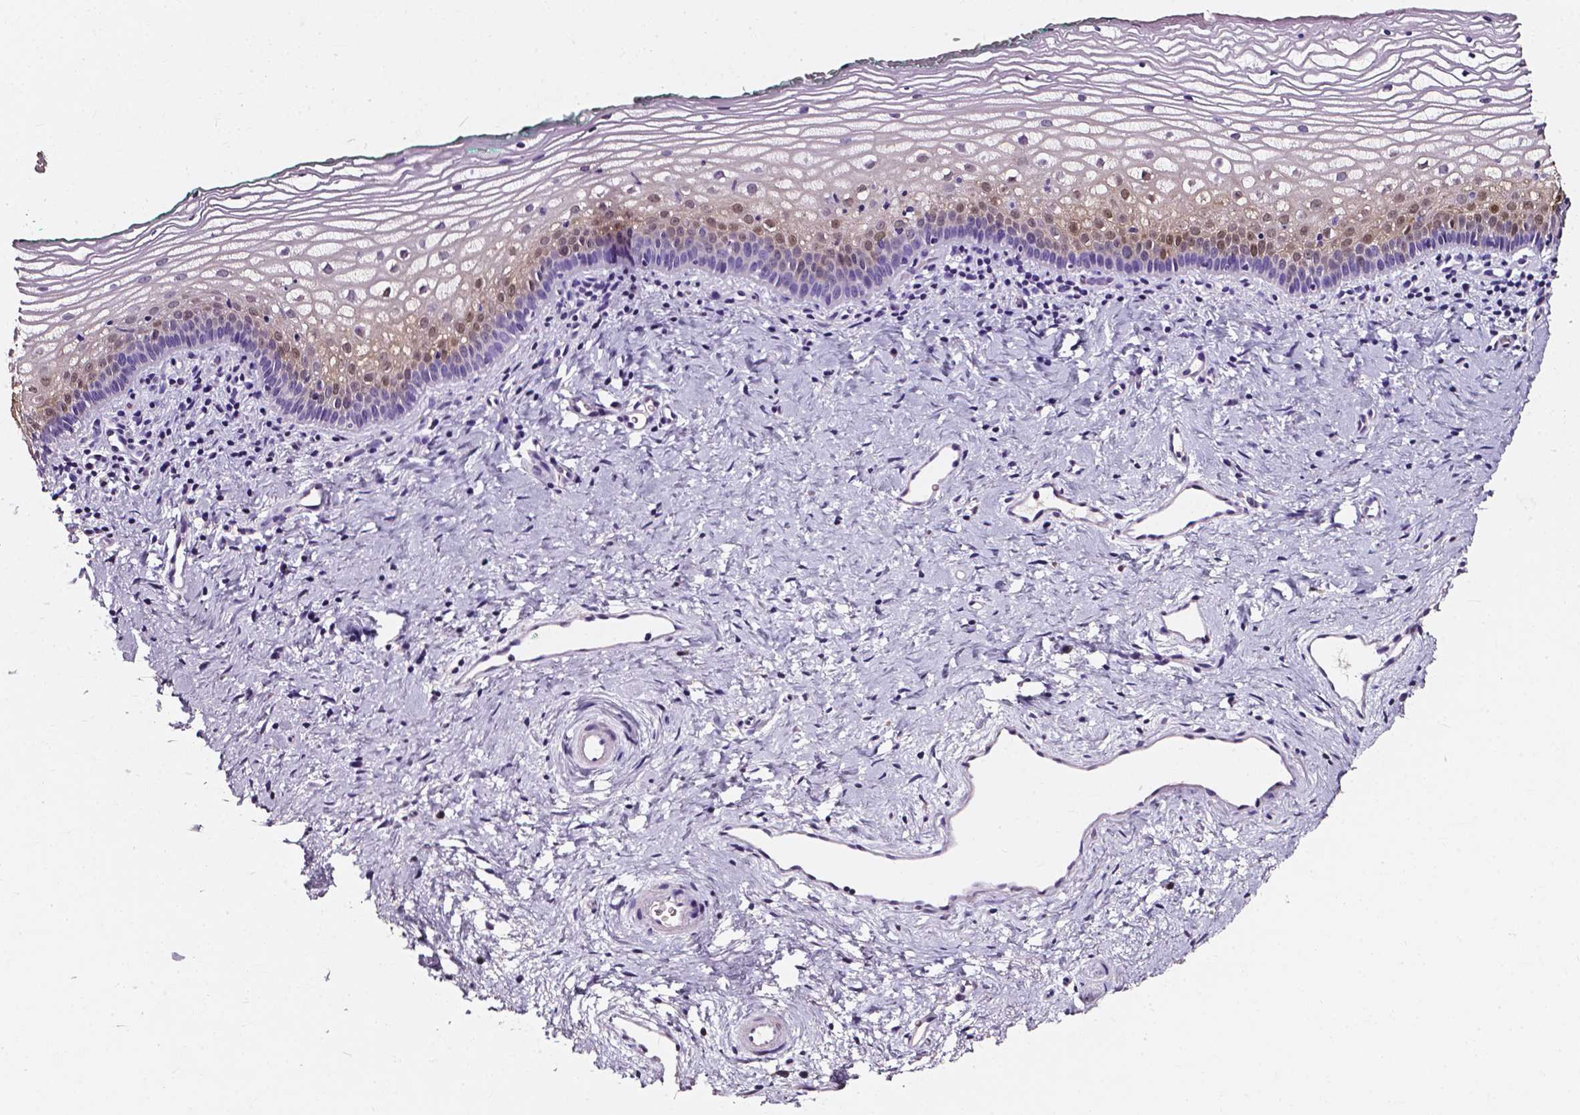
{"staining": {"intensity": "weak", "quantity": "<25%", "location": "nuclear"}, "tissue": "vagina", "cell_type": "Squamous epithelial cells", "image_type": "normal", "snomed": [{"axis": "morphology", "description": "Normal tissue, NOS"}, {"axis": "topography", "description": "Vagina"}], "caption": "IHC of benign vagina reveals no staining in squamous epithelial cells.", "gene": "AKR1B10", "patient": {"sex": "female", "age": 44}}